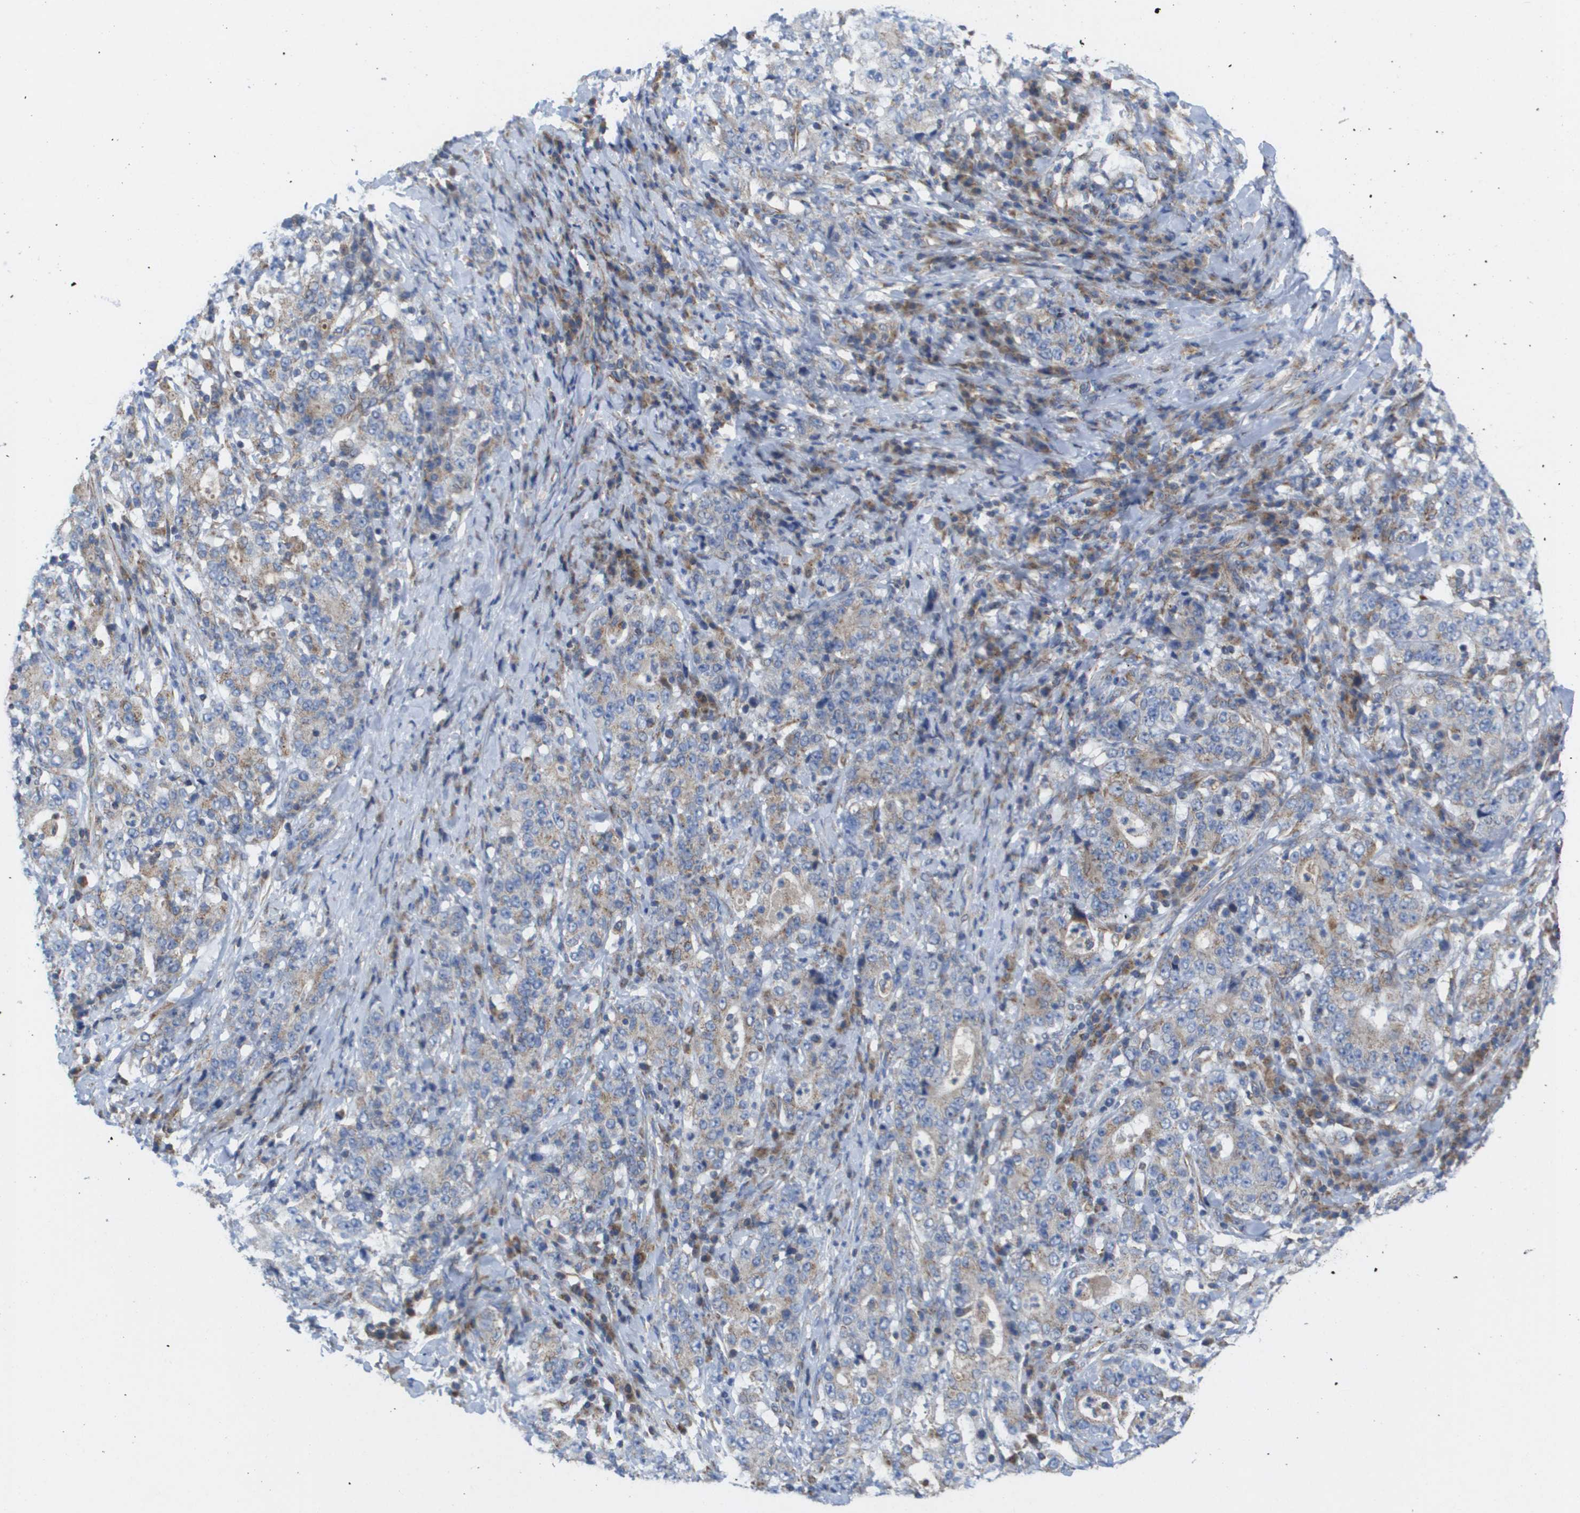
{"staining": {"intensity": "weak", "quantity": ">75%", "location": "cytoplasmic/membranous"}, "tissue": "stomach cancer", "cell_type": "Tumor cells", "image_type": "cancer", "snomed": [{"axis": "morphology", "description": "Normal tissue, NOS"}, {"axis": "morphology", "description": "Adenocarcinoma, NOS"}, {"axis": "topography", "description": "Stomach, upper"}, {"axis": "topography", "description": "Stomach"}], "caption": "A low amount of weak cytoplasmic/membranous positivity is seen in approximately >75% of tumor cells in stomach cancer (adenocarcinoma) tissue.", "gene": "FIS1", "patient": {"sex": "male", "age": 59}}